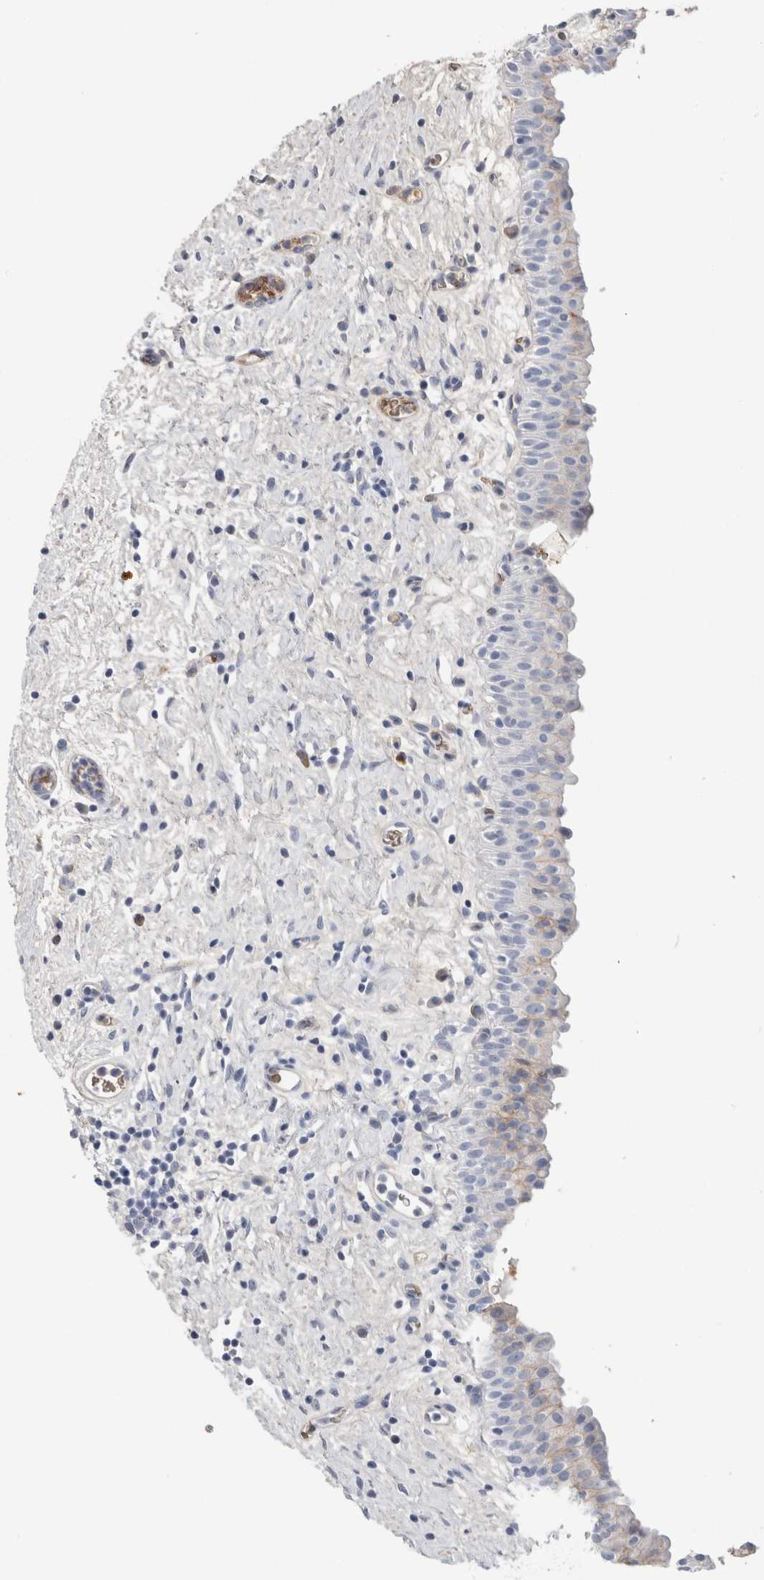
{"staining": {"intensity": "negative", "quantity": "none", "location": "none"}, "tissue": "urinary bladder", "cell_type": "Urothelial cells", "image_type": "normal", "snomed": [{"axis": "morphology", "description": "Normal tissue, NOS"}, {"axis": "topography", "description": "Urinary bladder"}], "caption": "This is an immunohistochemistry histopathology image of benign human urinary bladder. There is no expression in urothelial cells.", "gene": "CA1", "patient": {"sex": "male", "age": 82}}